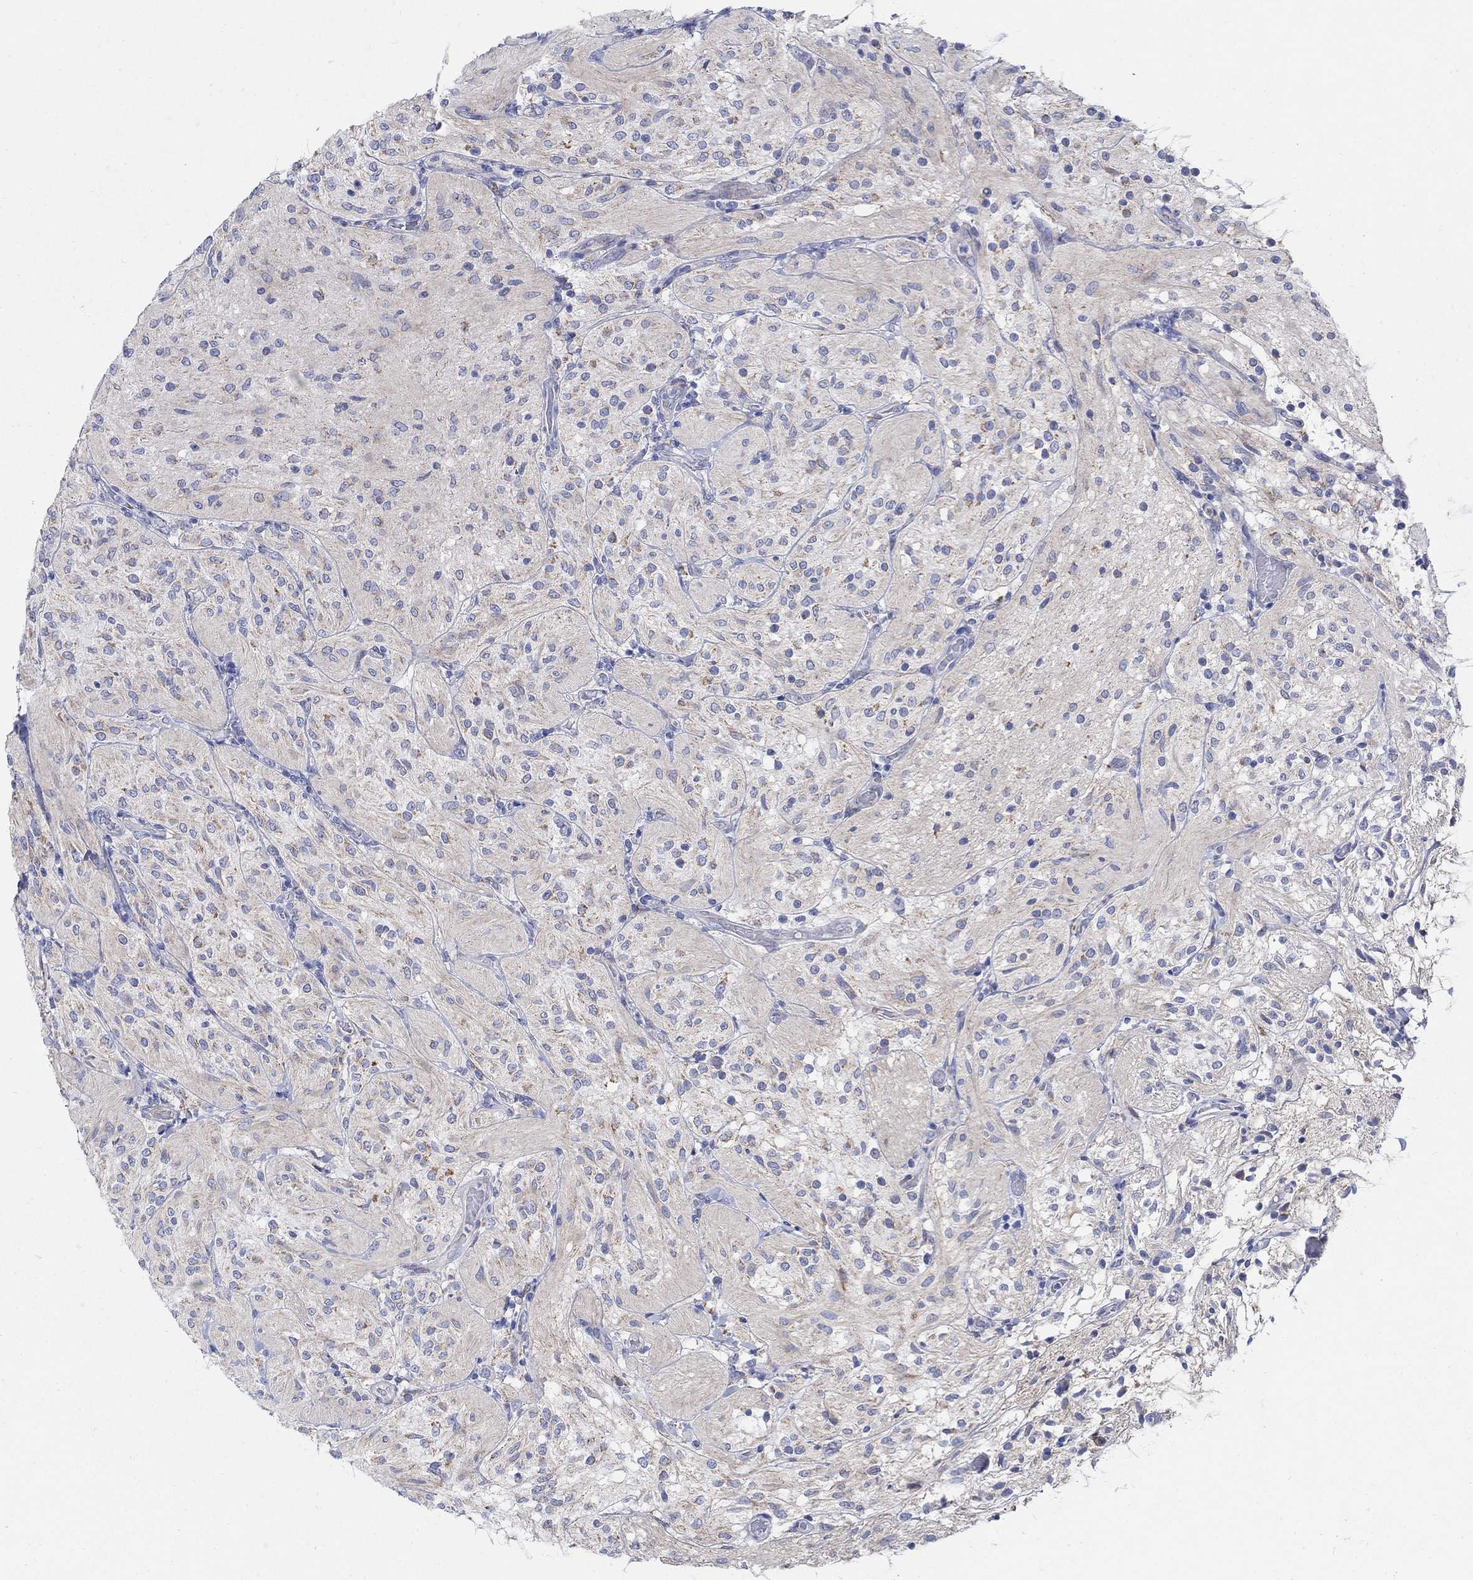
{"staining": {"intensity": "moderate", "quantity": "<25%", "location": "cytoplasmic/membranous"}, "tissue": "glioma", "cell_type": "Tumor cells", "image_type": "cancer", "snomed": [{"axis": "morphology", "description": "Glioma, malignant, Low grade"}, {"axis": "topography", "description": "Brain"}], "caption": "Protein analysis of malignant glioma (low-grade) tissue reveals moderate cytoplasmic/membranous positivity in about <25% of tumor cells.", "gene": "ZDHHC14", "patient": {"sex": "male", "age": 3}}